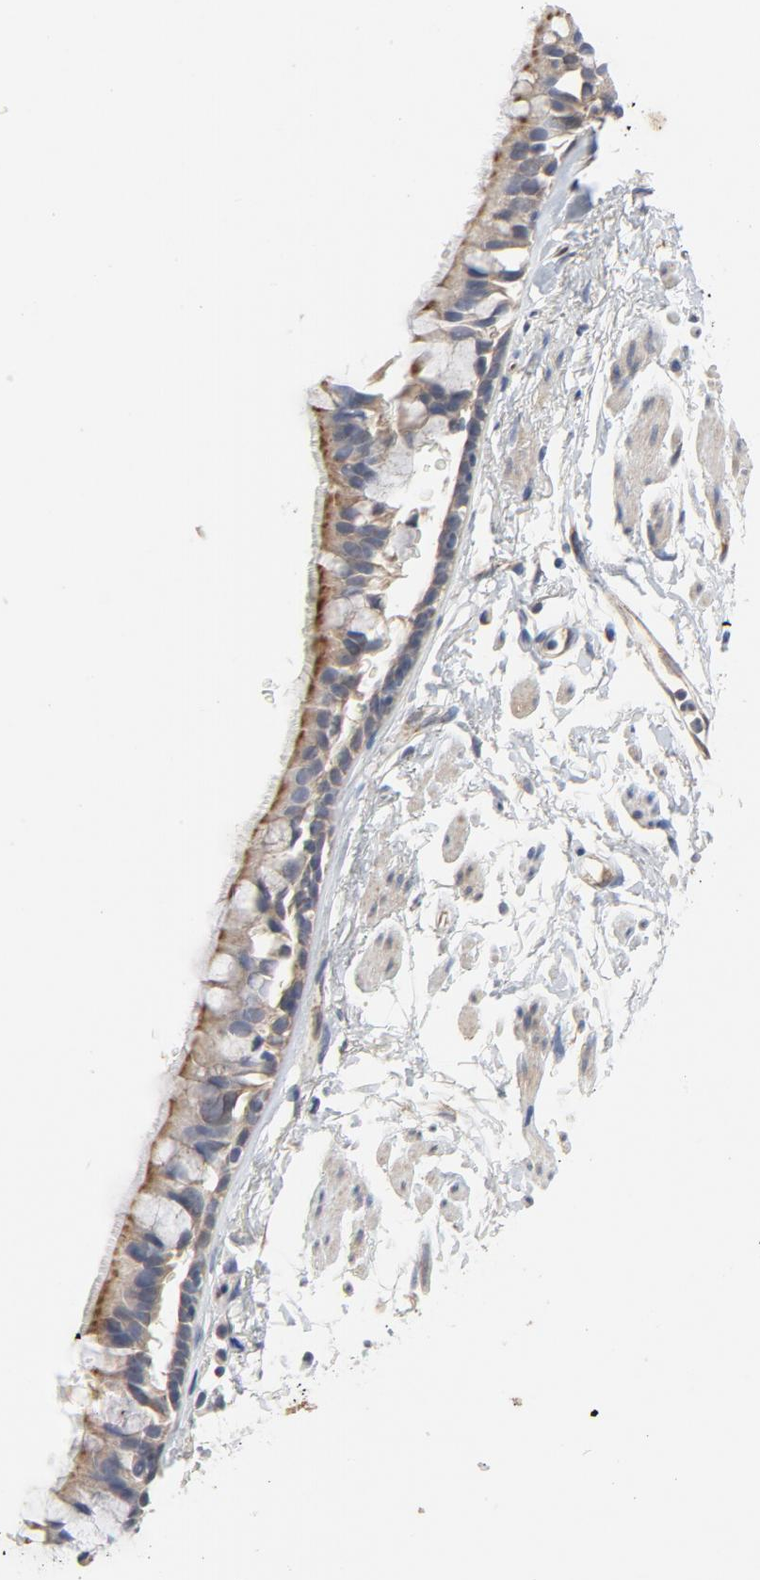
{"staining": {"intensity": "moderate", "quantity": ">75%", "location": "nuclear"}, "tissue": "bronchus", "cell_type": "Respiratory epithelial cells", "image_type": "normal", "snomed": [{"axis": "morphology", "description": "Normal tissue, NOS"}, {"axis": "topography", "description": "Bronchus"}], "caption": "A brown stain labels moderate nuclear expression of a protein in respiratory epithelial cells of benign human bronchus.", "gene": "C14orf119", "patient": {"sex": "female", "age": 73}}